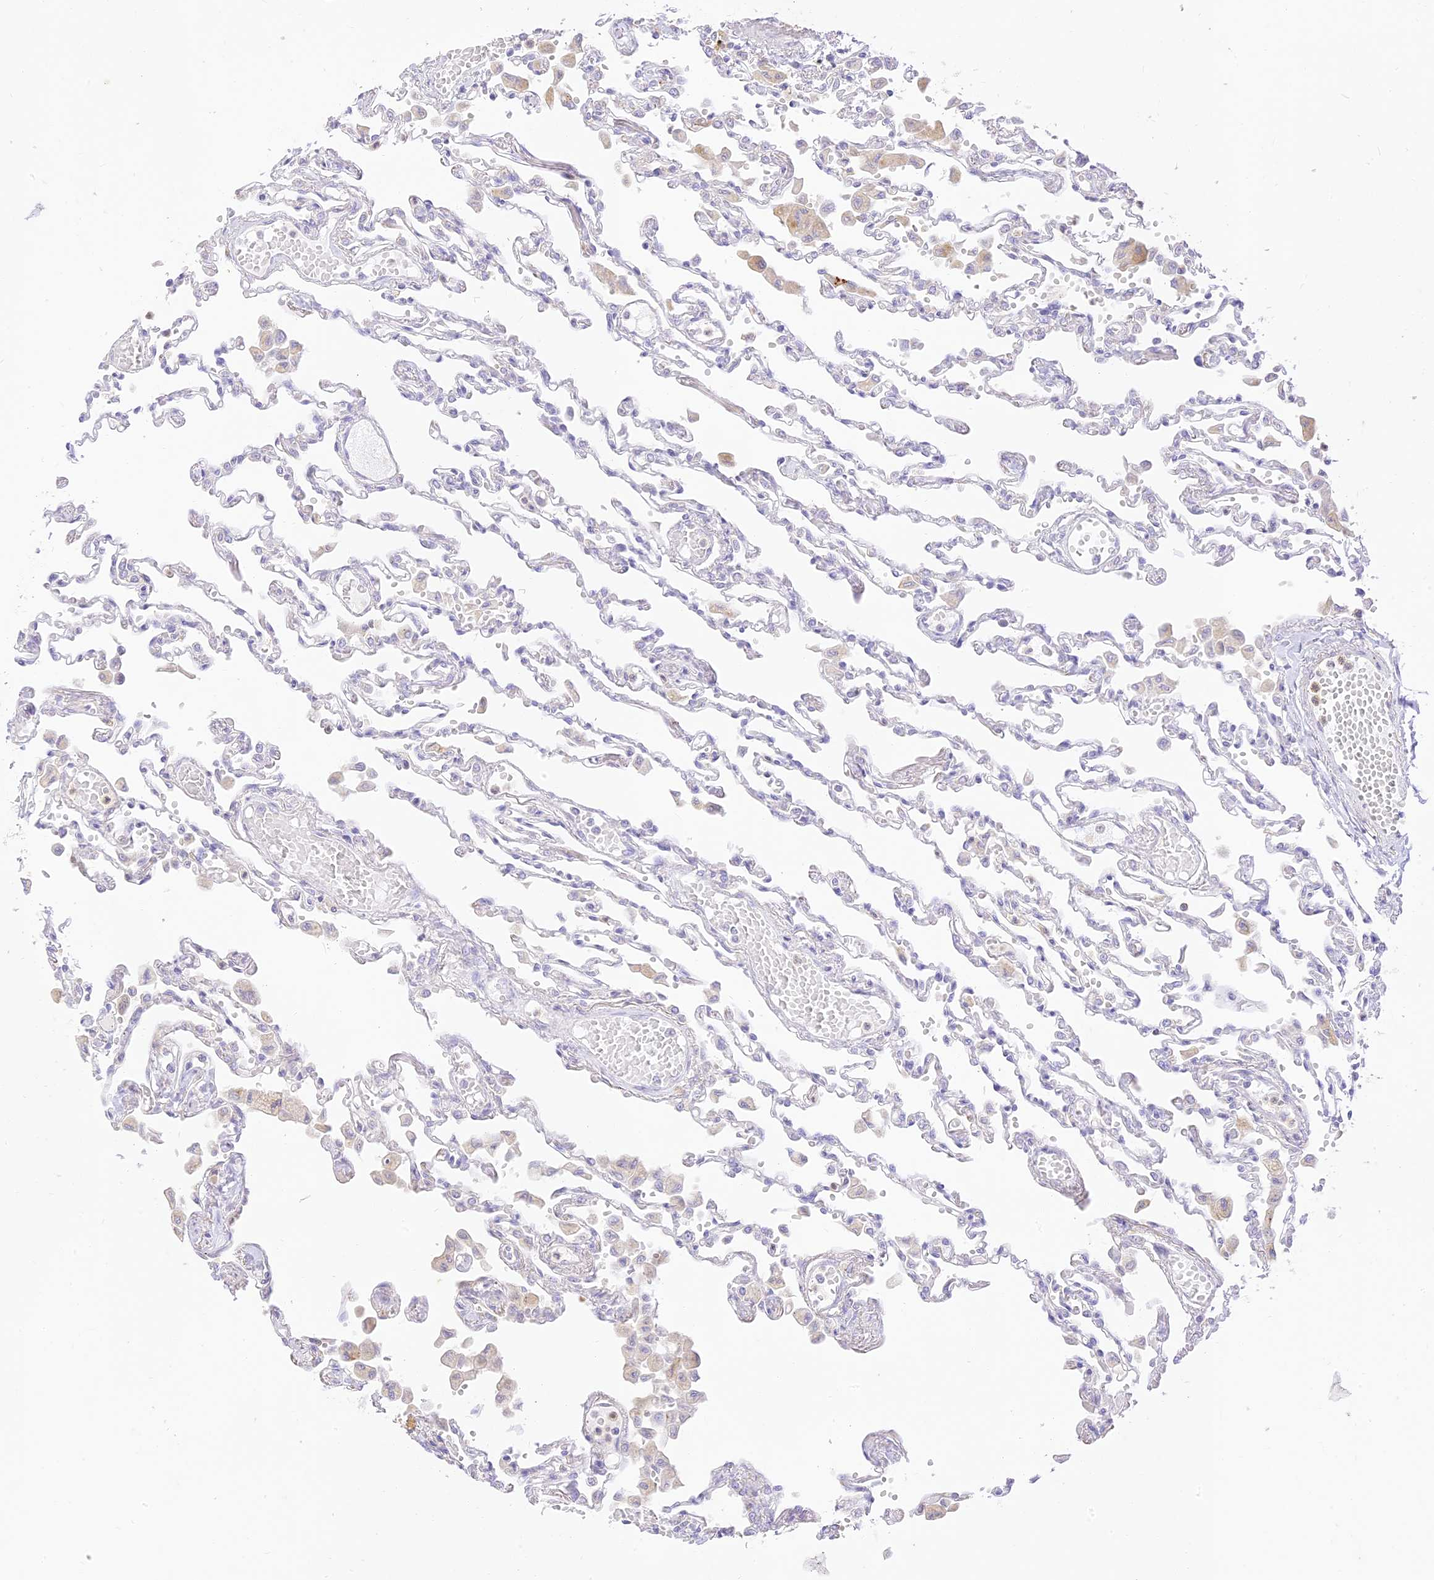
{"staining": {"intensity": "negative", "quantity": "none", "location": "none"}, "tissue": "lung", "cell_type": "Alveolar cells", "image_type": "normal", "snomed": [{"axis": "morphology", "description": "Normal tissue, NOS"}, {"axis": "topography", "description": "Bronchus"}, {"axis": "topography", "description": "Lung"}], "caption": "This is a histopathology image of IHC staining of unremarkable lung, which shows no expression in alveolar cells.", "gene": "SEC13", "patient": {"sex": "female", "age": 49}}